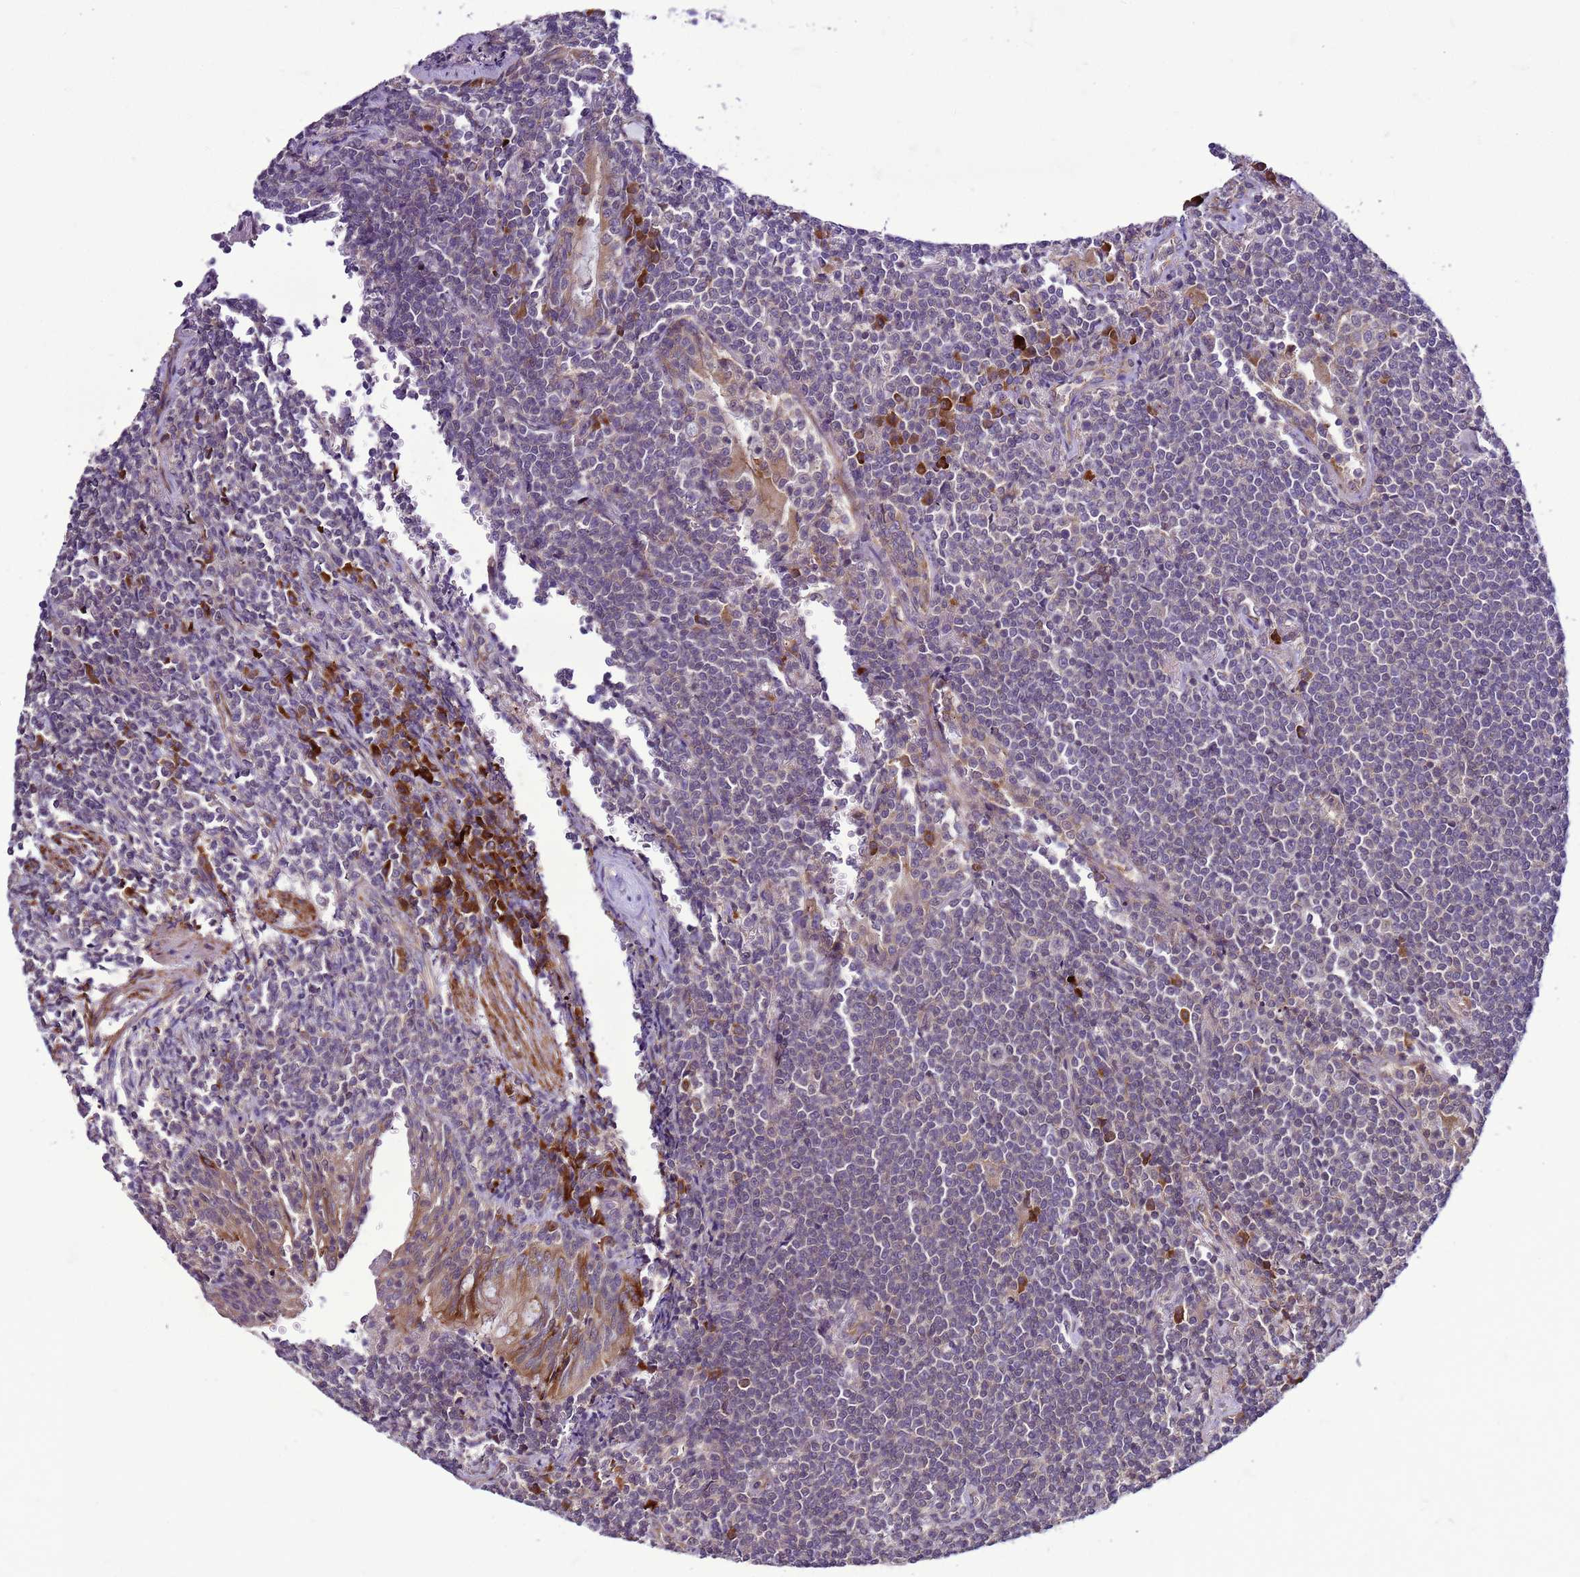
{"staining": {"intensity": "negative", "quantity": "none", "location": "none"}, "tissue": "lymphoma", "cell_type": "Tumor cells", "image_type": "cancer", "snomed": [{"axis": "morphology", "description": "Malignant lymphoma, non-Hodgkin's type, Low grade"}, {"axis": "topography", "description": "Lung"}], "caption": "Immunohistochemistry of lymphoma demonstrates no expression in tumor cells.", "gene": "GEN1", "patient": {"sex": "female", "age": 71}}